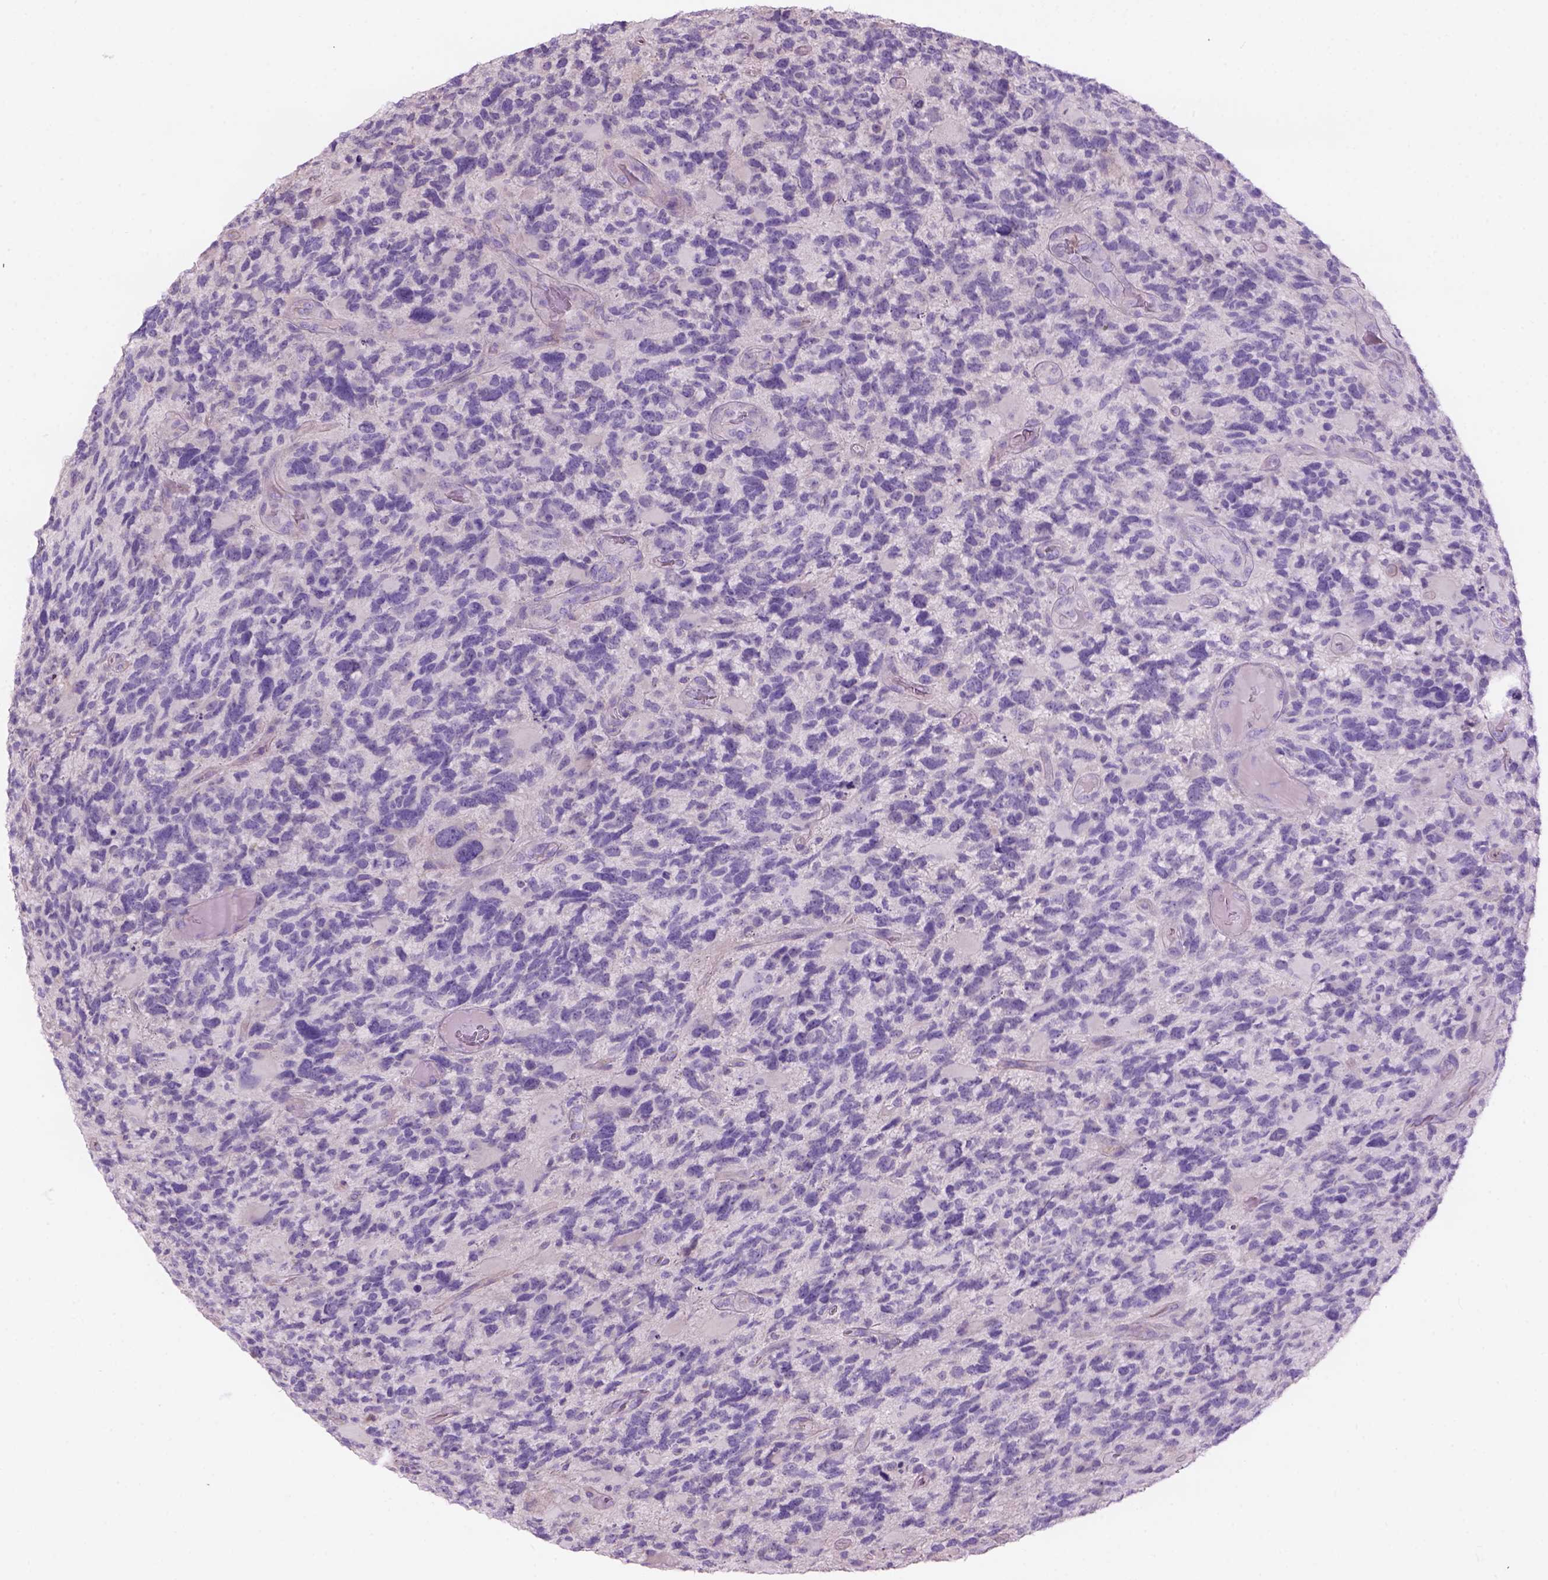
{"staining": {"intensity": "negative", "quantity": "none", "location": "none"}, "tissue": "glioma", "cell_type": "Tumor cells", "image_type": "cancer", "snomed": [{"axis": "morphology", "description": "Glioma, malignant, High grade"}, {"axis": "topography", "description": "Brain"}], "caption": "IHC of glioma displays no positivity in tumor cells.", "gene": "CD84", "patient": {"sex": "female", "age": 71}}